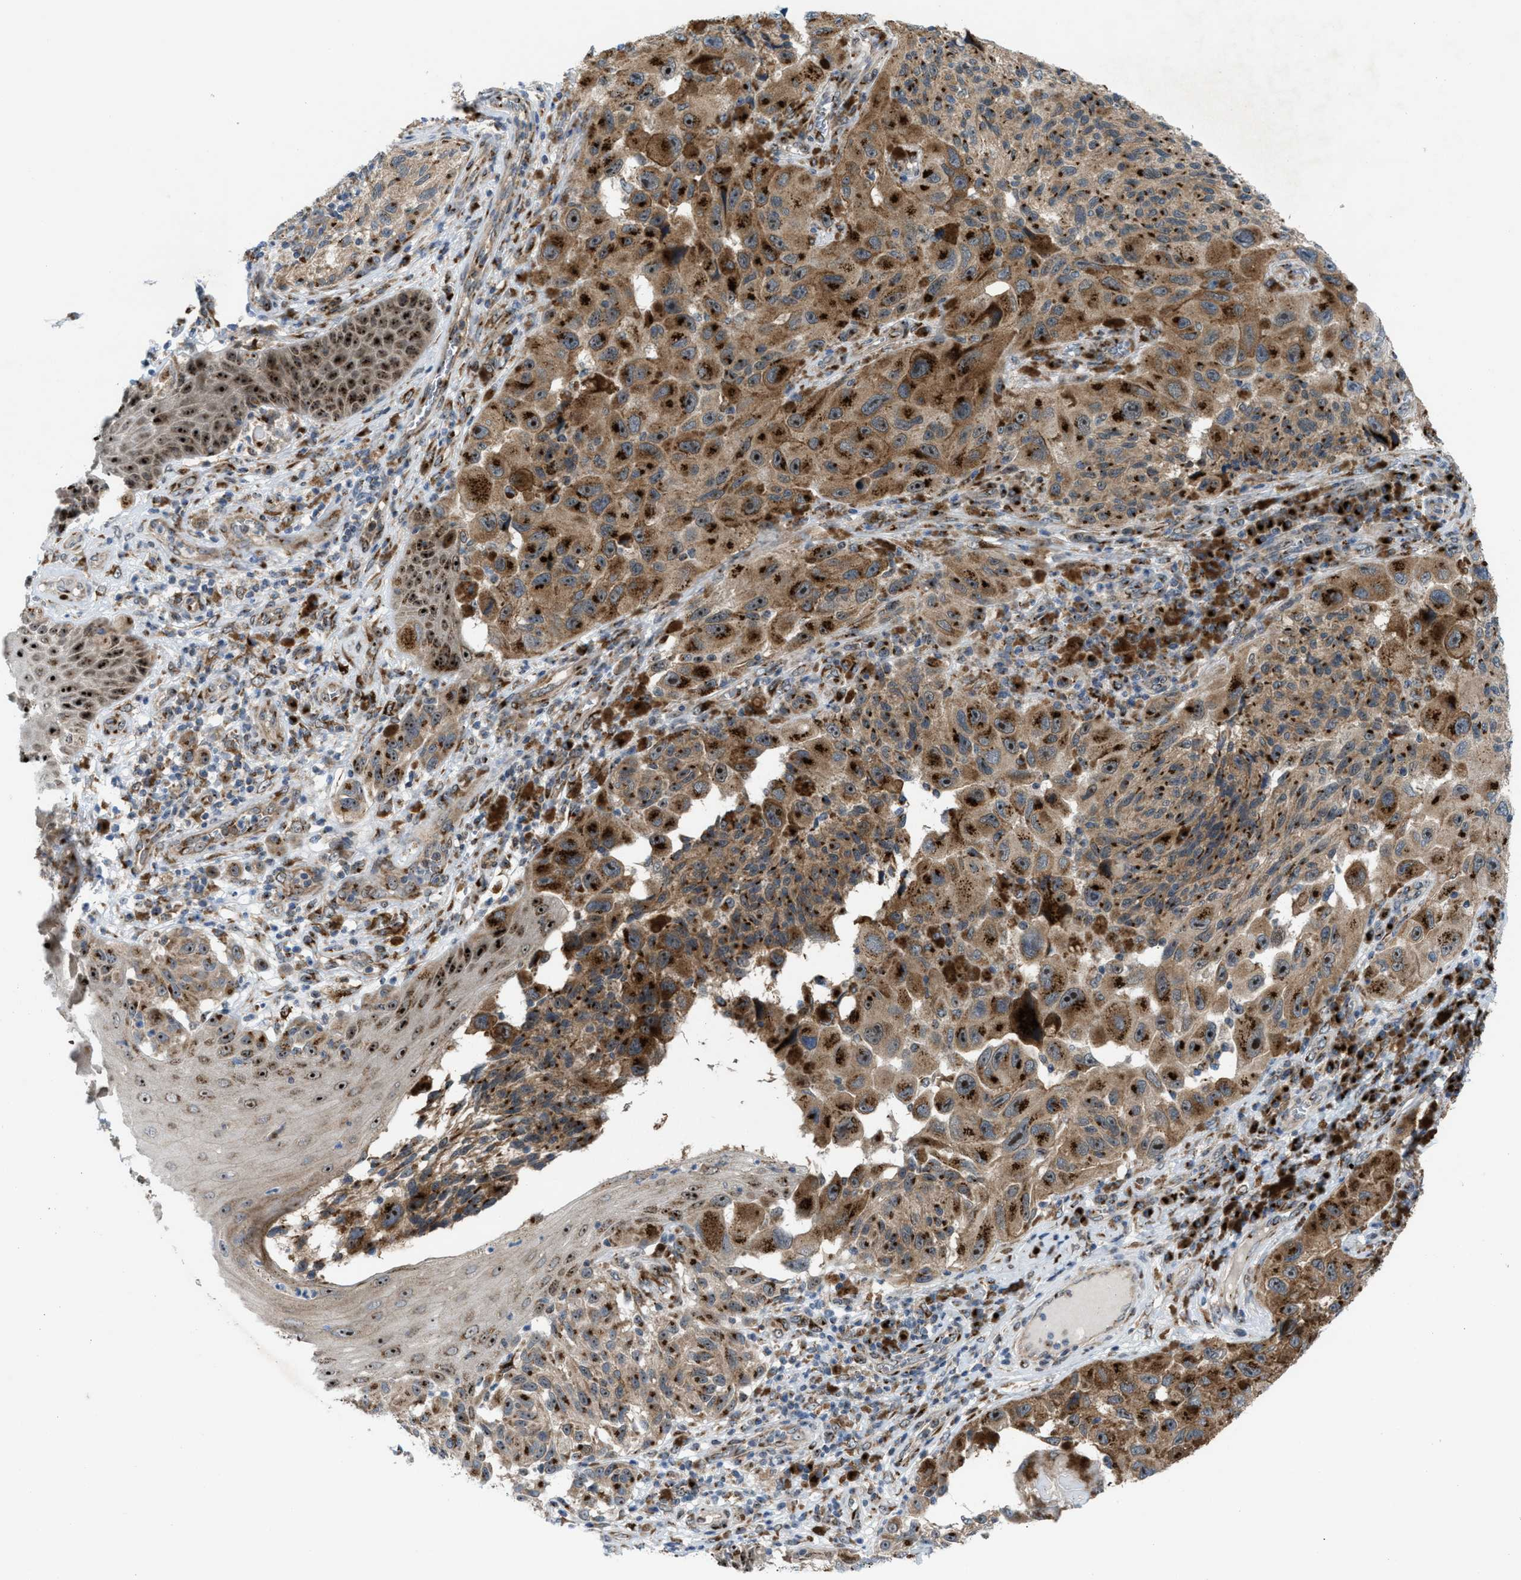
{"staining": {"intensity": "strong", "quantity": ">75%", "location": "cytoplasmic/membranous"}, "tissue": "melanoma", "cell_type": "Tumor cells", "image_type": "cancer", "snomed": [{"axis": "morphology", "description": "Malignant melanoma, NOS"}, {"axis": "topography", "description": "Skin"}], "caption": "Protein staining of melanoma tissue reveals strong cytoplasmic/membranous expression in approximately >75% of tumor cells.", "gene": "SLC38A10", "patient": {"sex": "female", "age": 73}}